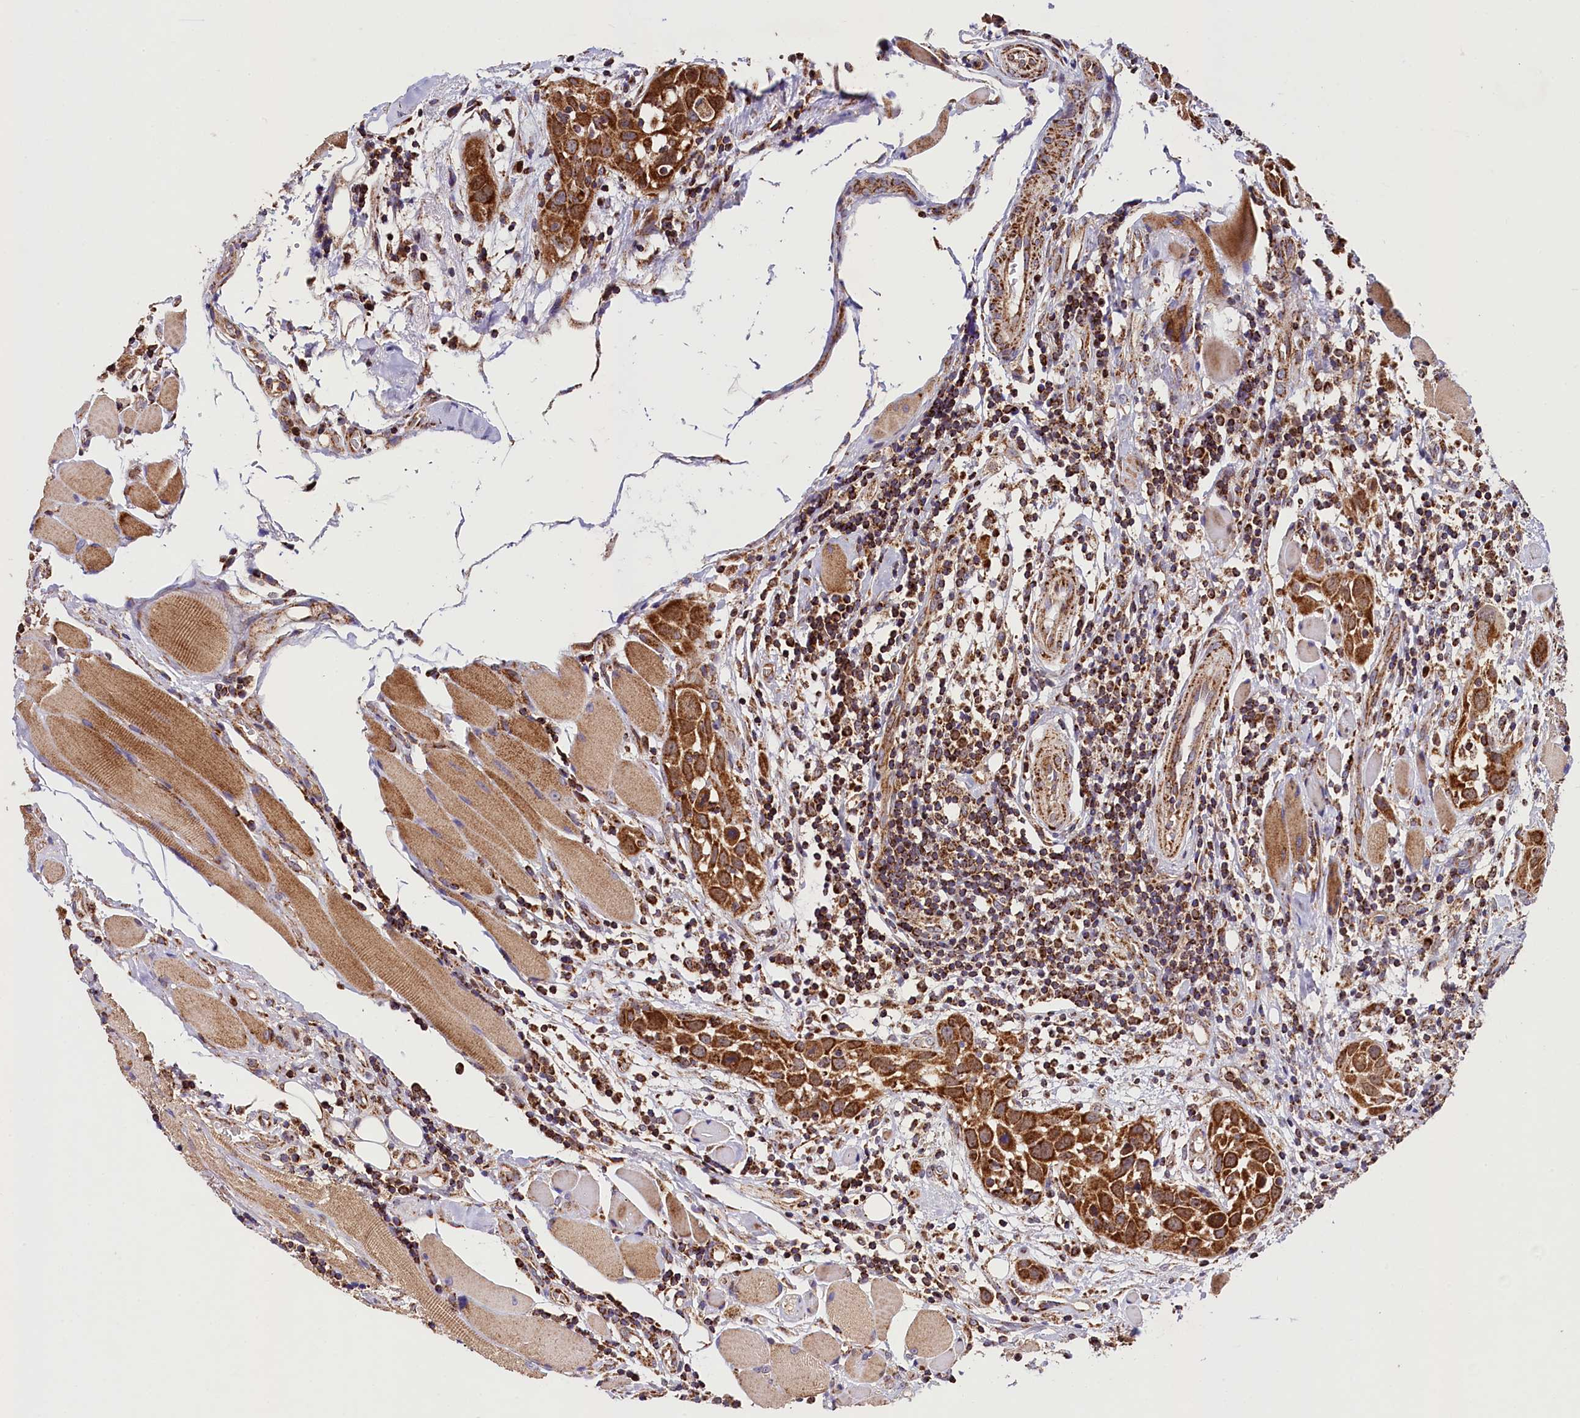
{"staining": {"intensity": "strong", "quantity": ">75%", "location": "cytoplasmic/membranous"}, "tissue": "head and neck cancer", "cell_type": "Tumor cells", "image_type": "cancer", "snomed": [{"axis": "morphology", "description": "Squamous cell carcinoma, NOS"}, {"axis": "topography", "description": "Oral tissue"}, {"axis": "topography", "description": "Head-Neck"}], "caption": "Strong cytoplasmic/membranous expression is identified in approximately >75% of tumor cells in head and neck squamous cell carcinoma.", "gene": "CLYBL", "patient": {"sex": "female", "age": 50}}